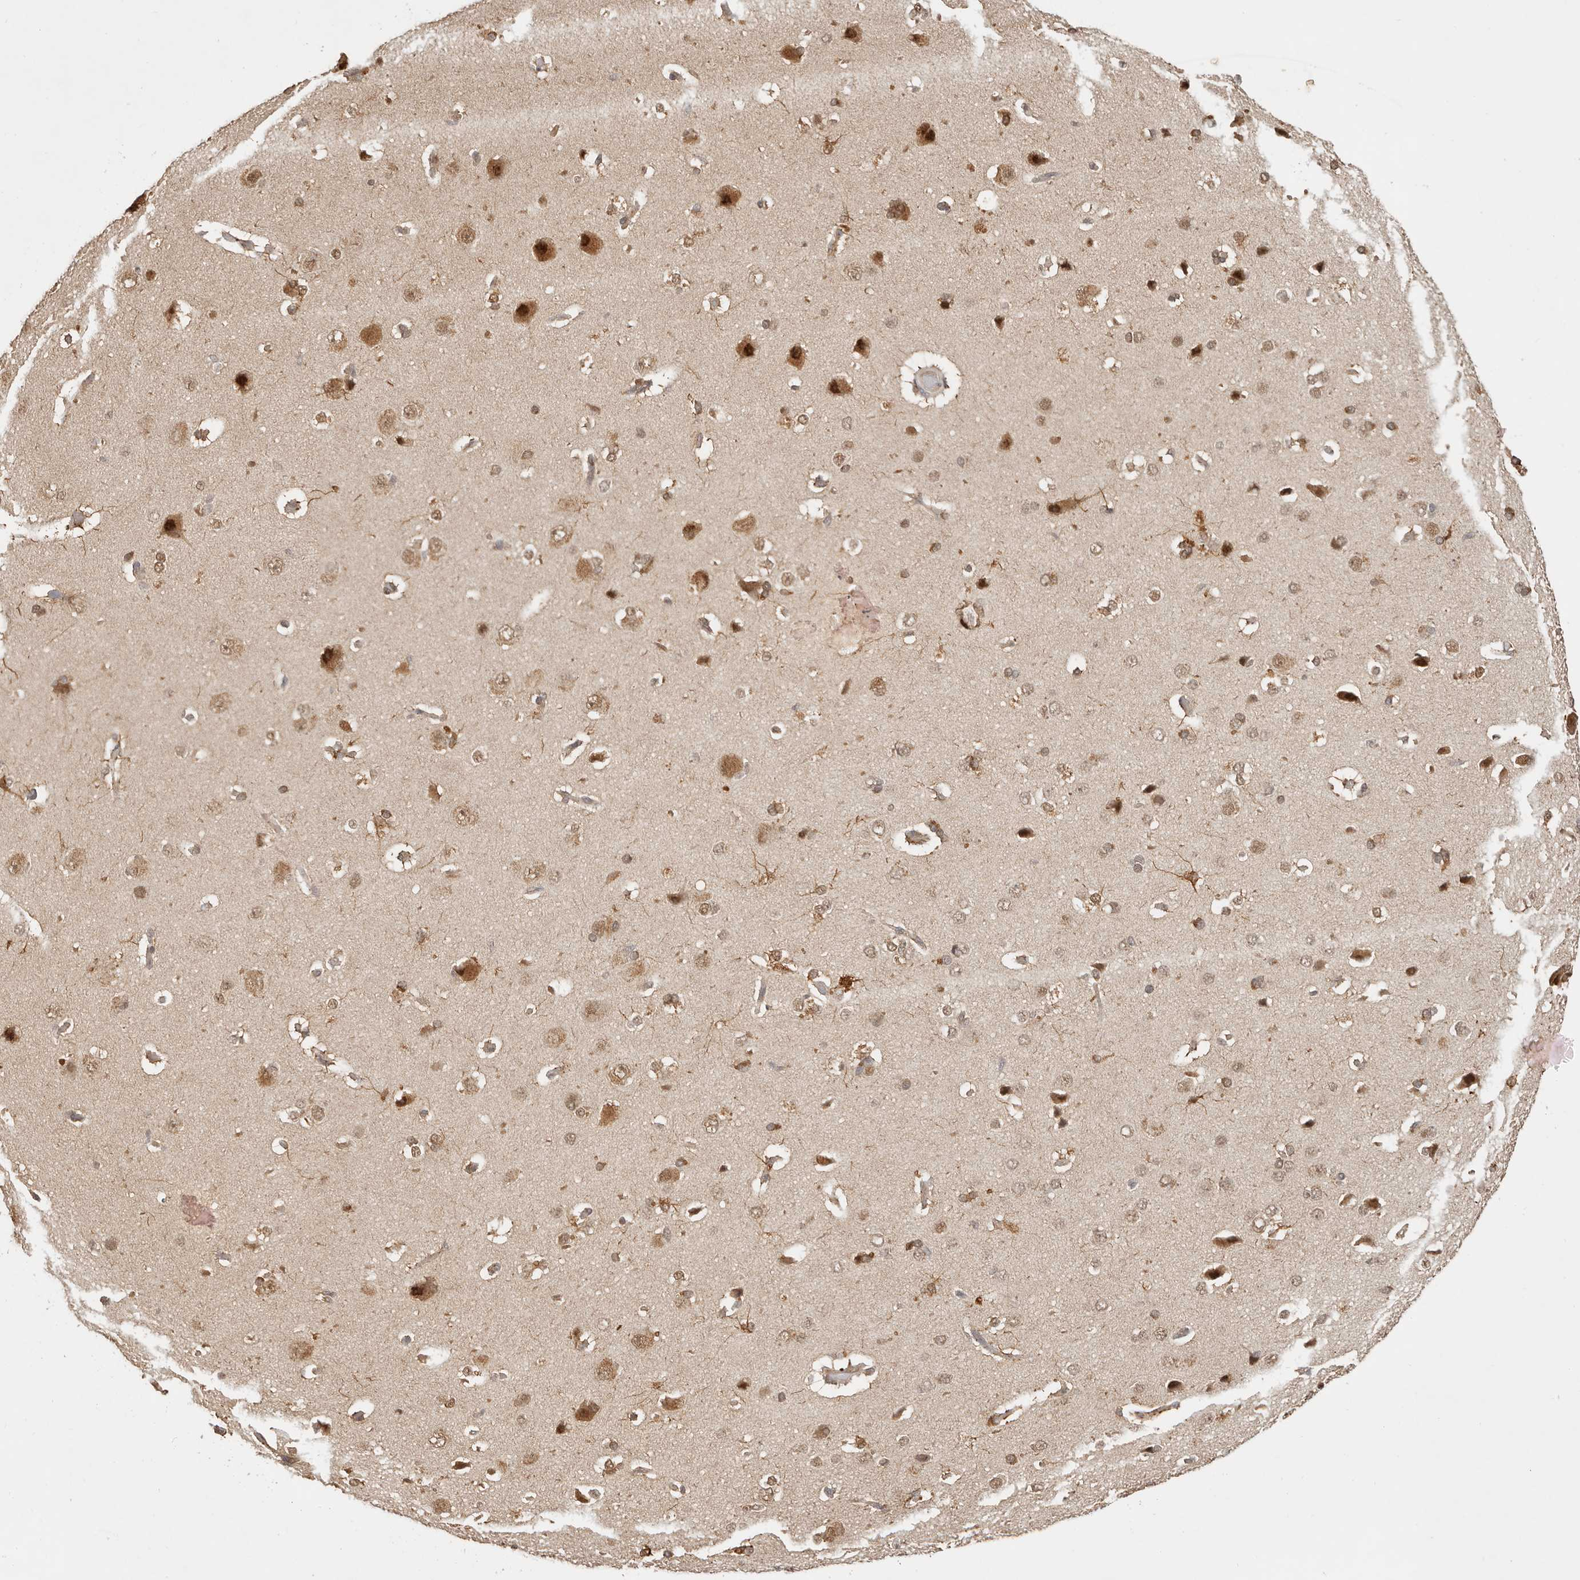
{"staining": {"intensity": "weak", "quantity": "25%-75%", "location": "cytoplasmic/membranous"}, "tissue": "cerebral cortex", "cell_type": "Endothelial cells", "image_type": "normal", "snomed": [{"axis": "morphology", "description": "Normal tissue, NOS"}, {"axis": "topography", "description": "Cerebral cortex"}], "caption": "IHC of normal cerebral cortex exhibits low levels of weak cytoplasmic/membranous expression in about 25%-75% of endothelial cells.", "gene": "PSMA5", "patient": {"sex": "male", "age": 62}}